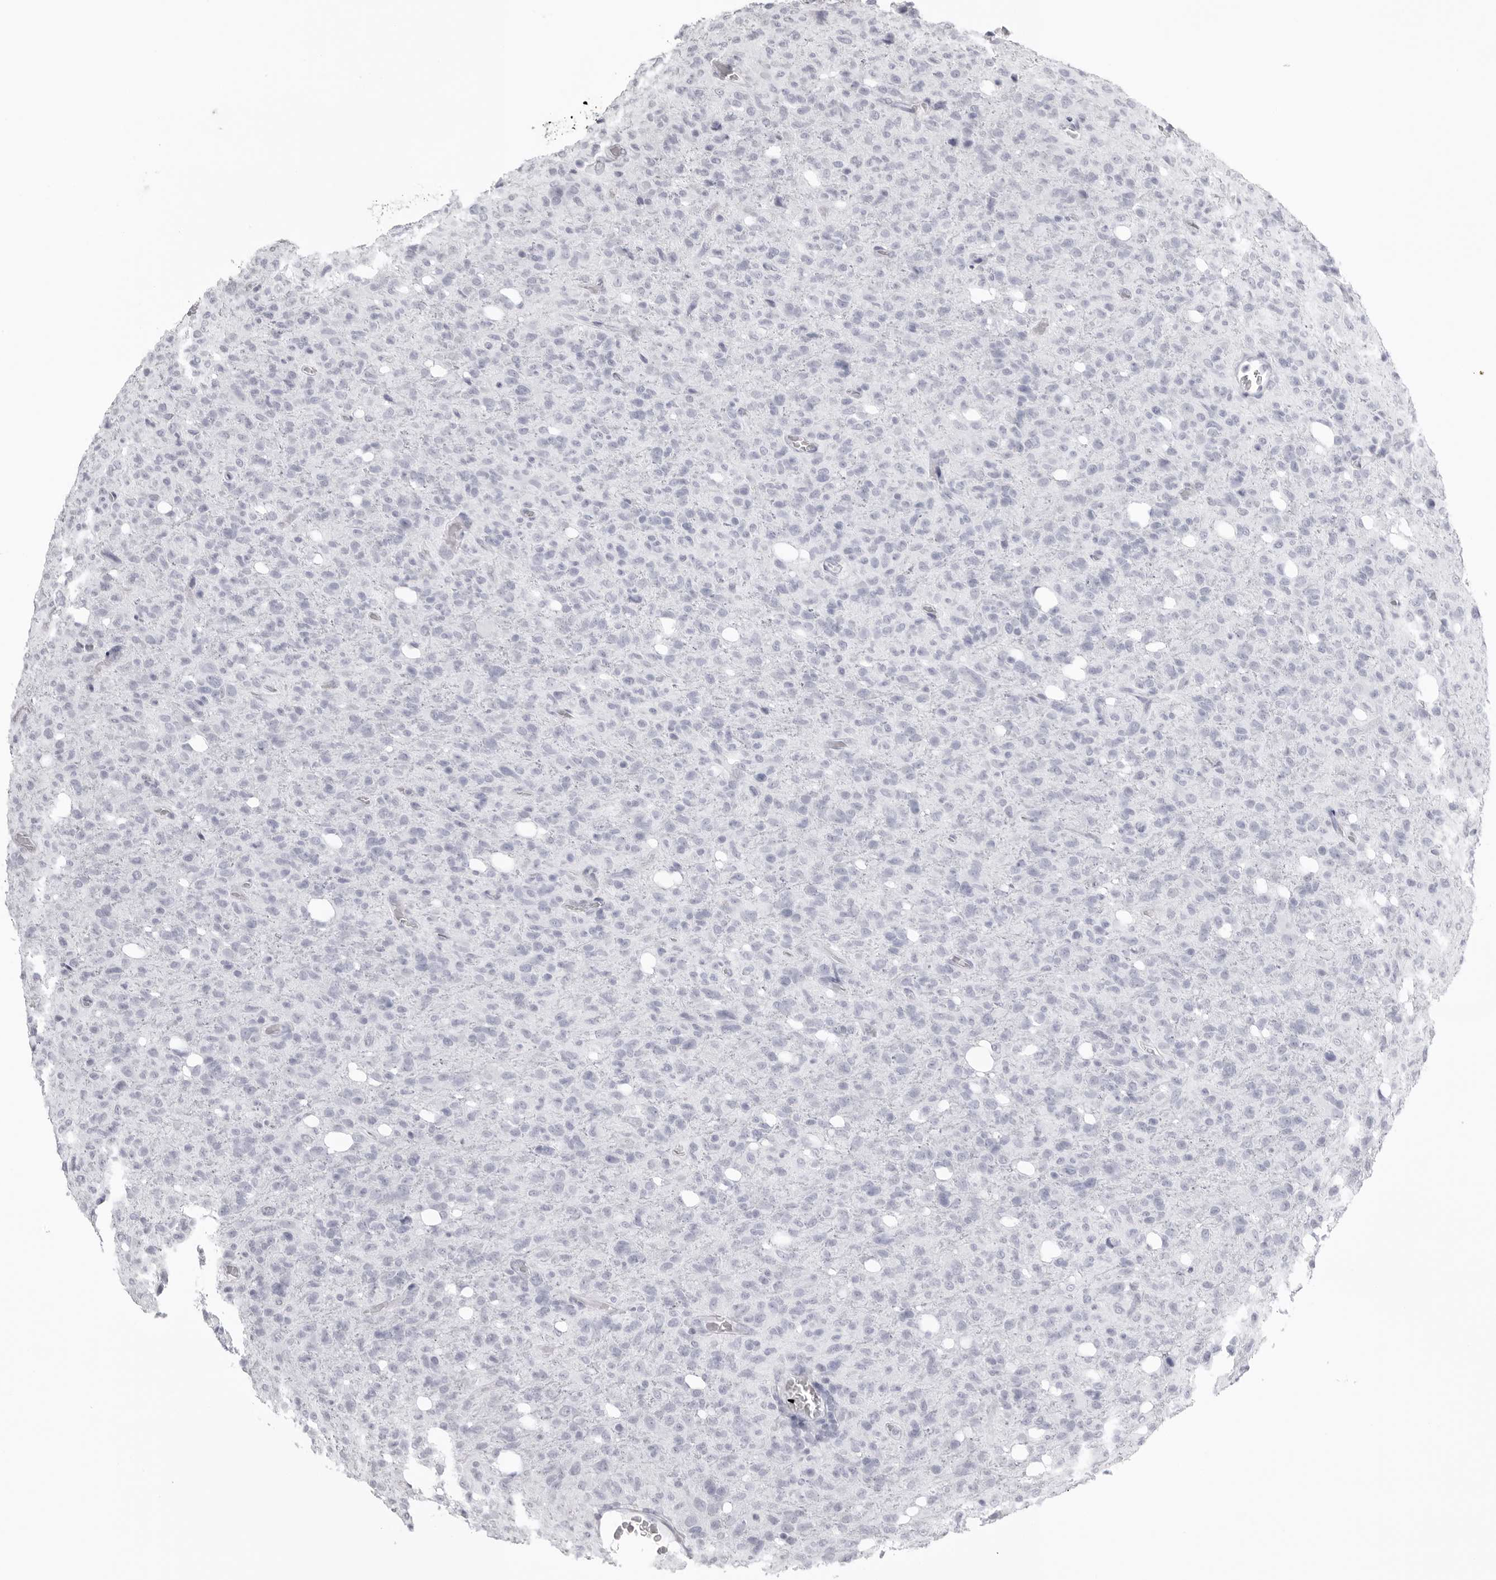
{"staining": {"intensity": "negative", "quantity": "none", "location": "none"}, "tissue": "glioma", "cell_type": "Tumor cells", "image_type": "cancer", "snomed": [{"axis": "morphology", "description": "Glioma, malignant, High grade"}, {"axis": "topography", "description": "Brain"}], "caption": "DAB (3,3'-diaminobenzidine) immunohistochemical staining of human glioma displays no significant positivity in tumor cells.", "gene": "KLK9", "patient": {"sex": "female", "age": 57}}